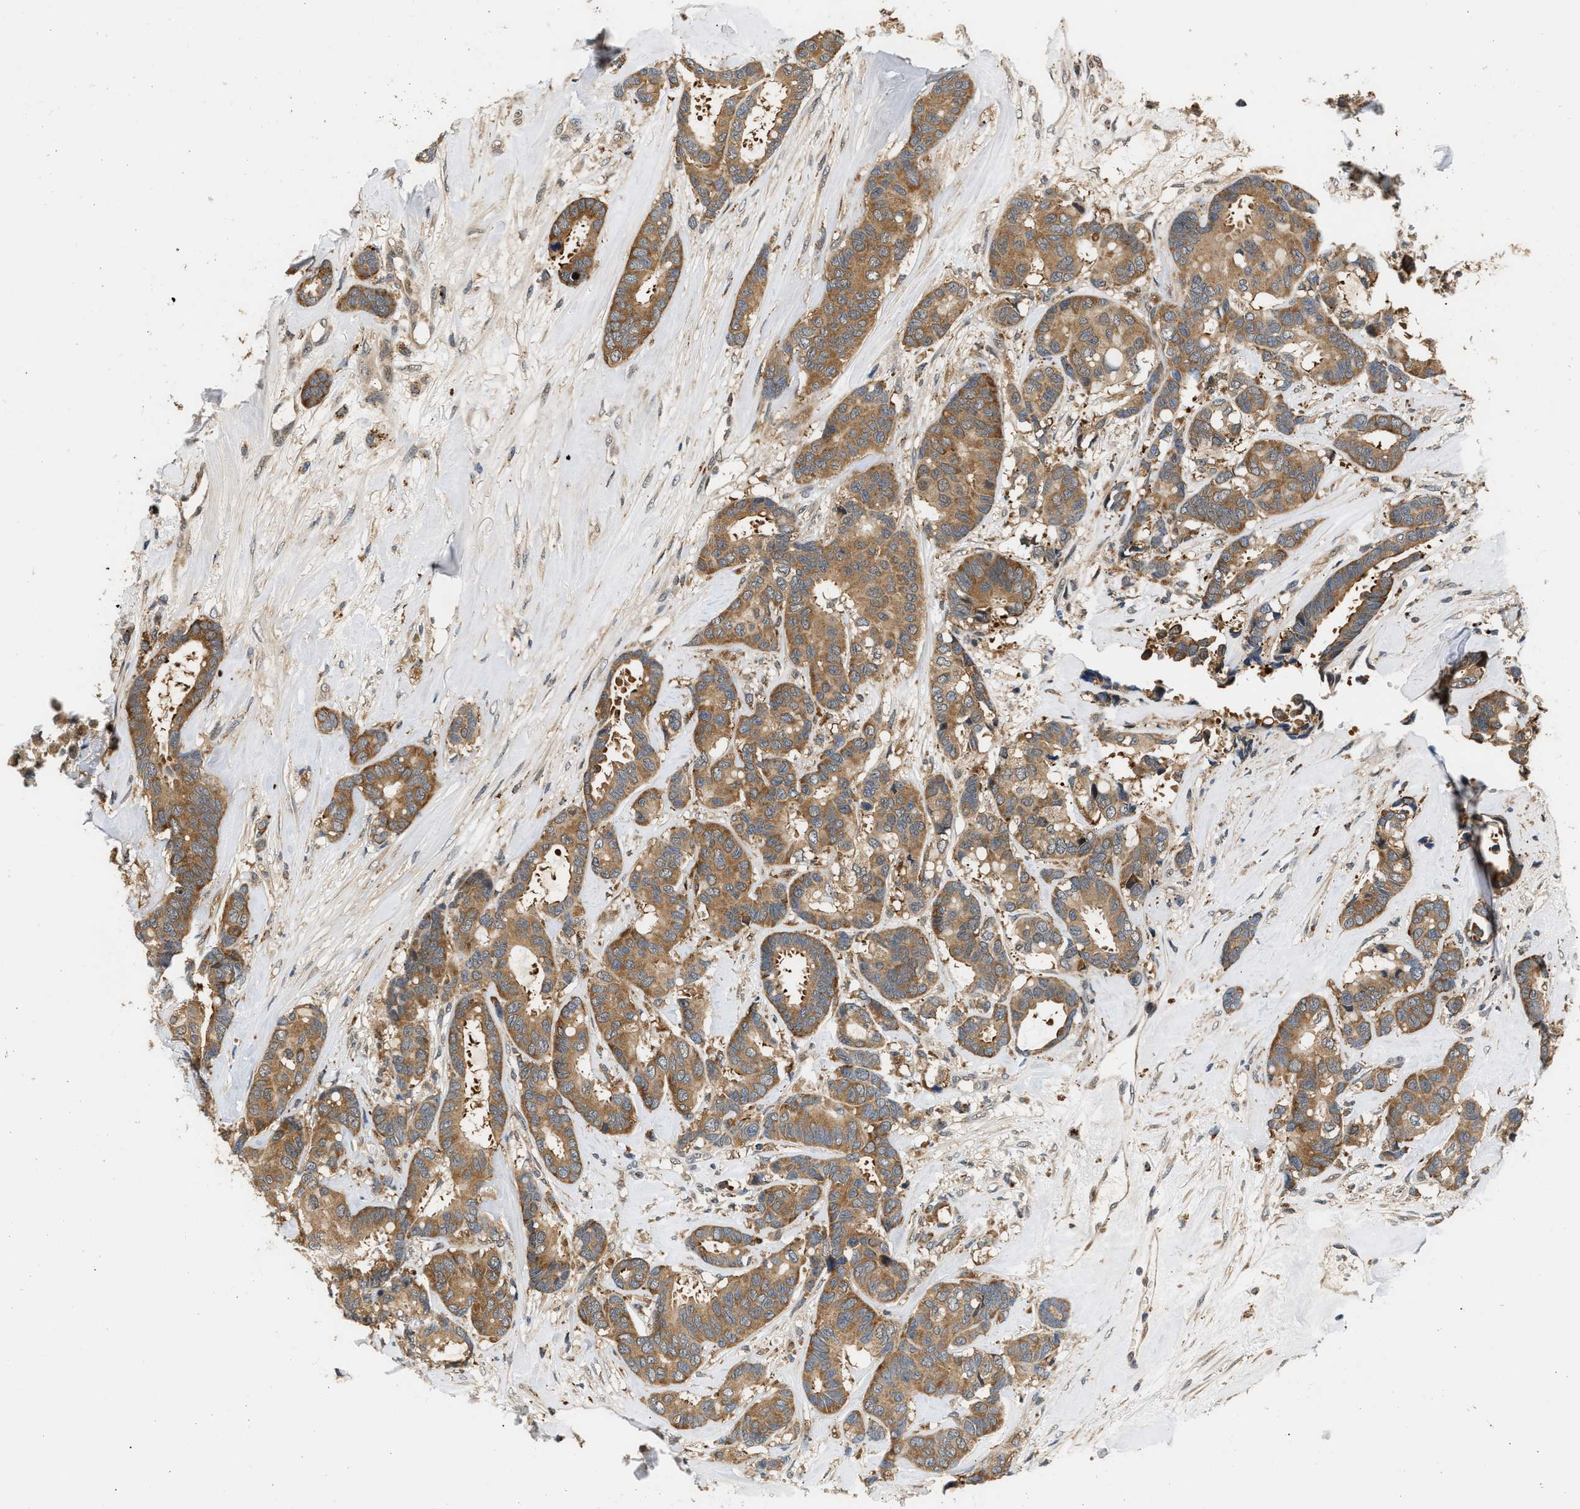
{"staining": {"intensity": "moderate", "quantity": ">75%", "location": "cytoplasmic/membranous"}, "tissue": "breast cancer", "cell_type": "Tumor cells", "image_type": "cancer", "snomed": [{"axis": "morphology", "description": "Duct carcinoma"}, {"axis": "topography", "description": "Breast"}], "caption": "Protein analysis of breast intraductal carcinoma tissue displays moderate cytoplasmic/membranous positivity in approximately >75% of tumor cells.", "gene": "LARP6", "patient": {"sex": "female", "age": 87}}